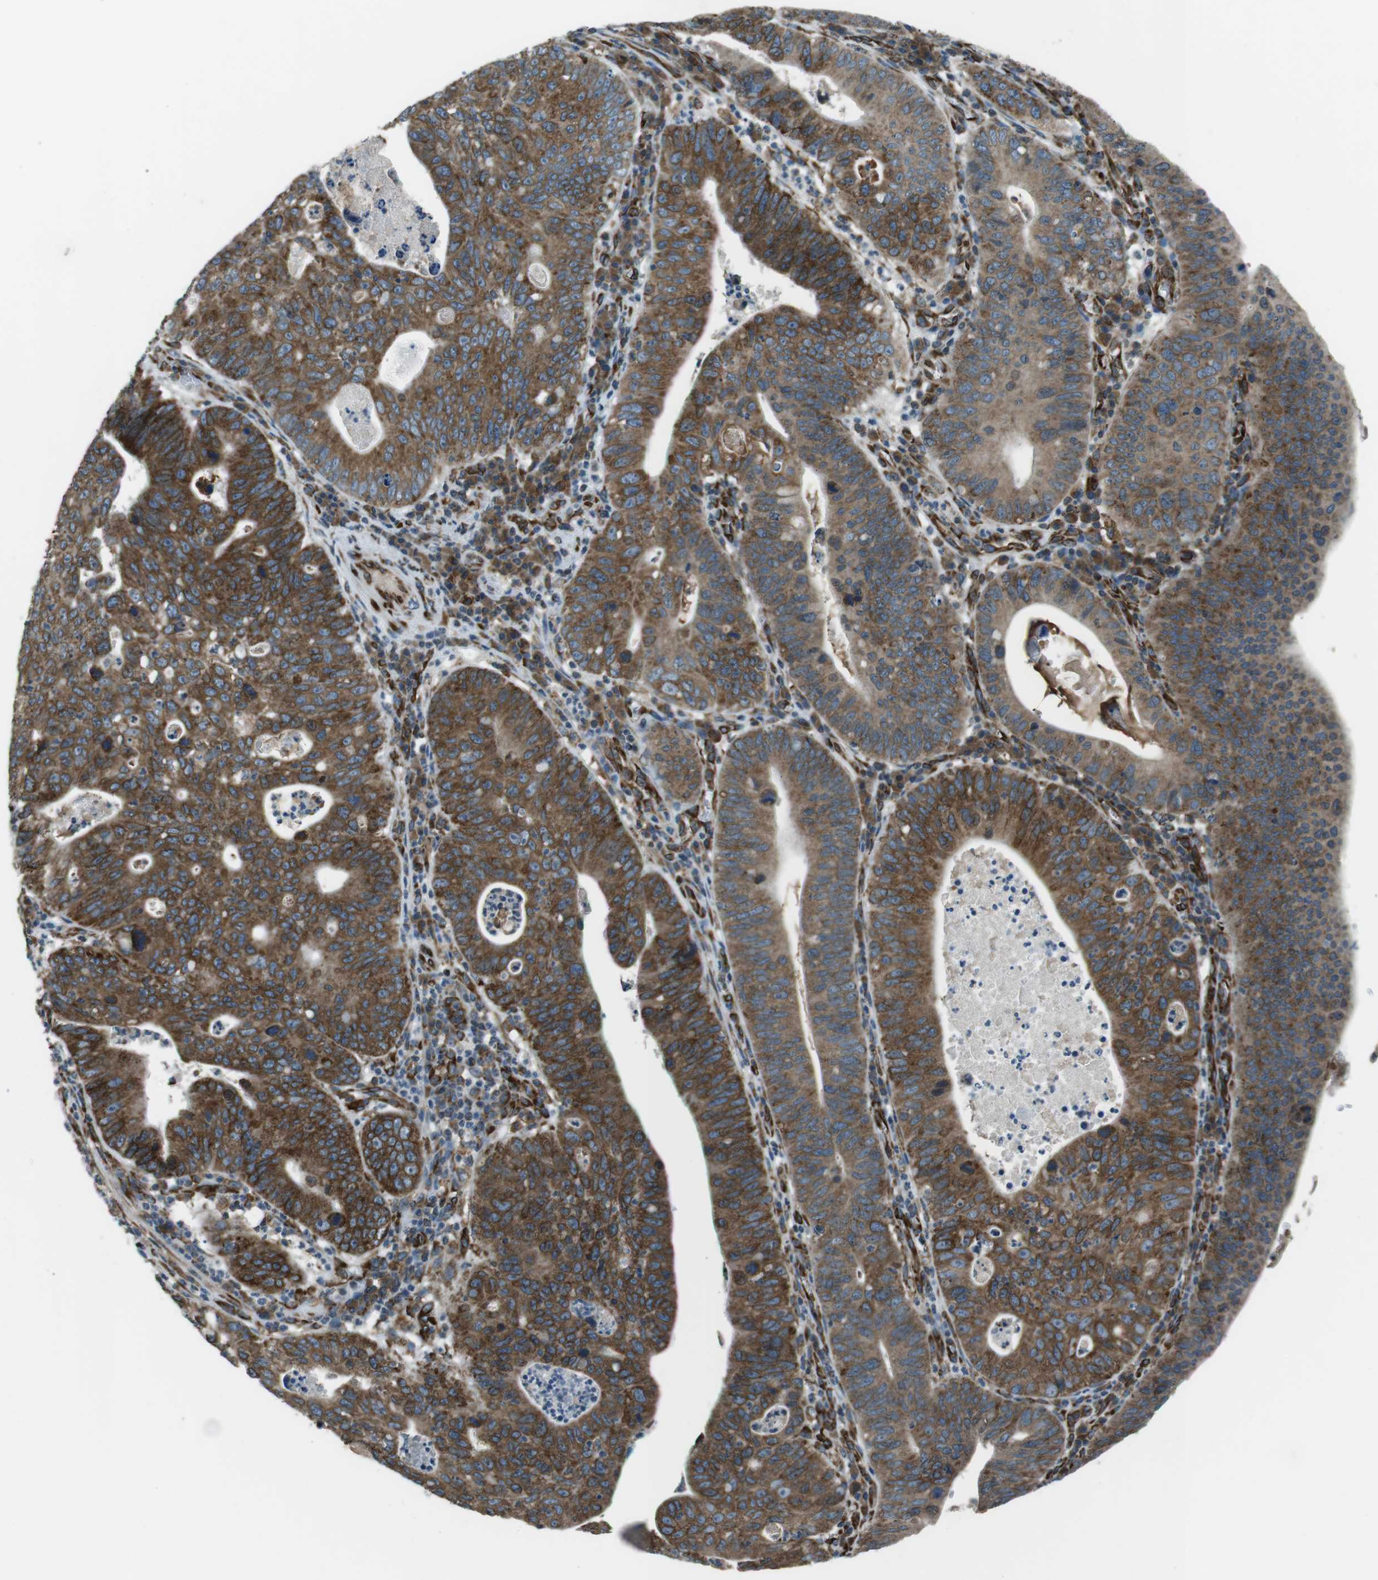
{"staining": {"intensity": "strong", "quantity": ">75%", "location": "cytoplasmic/membranous"}, "tissue": "stomach cancer", "cell_type": "Tumor cells", "image_type": "cancer", "snomed": [{"axis": "morphology", "description": "Adenocarcinoma, NOS"}, {"axis": "topography", "description": "Stomach"}], "caption": "The immunohistochemical stain highlights strong cytoplasmic/membranous expression in tumor cells of adenocarcinoma (stomach) tissue. (DAB = brown stain, brightfield microscopy at high magnification).", "gene": "KTN1", "patient": {"sex": "male", "age": 59}}